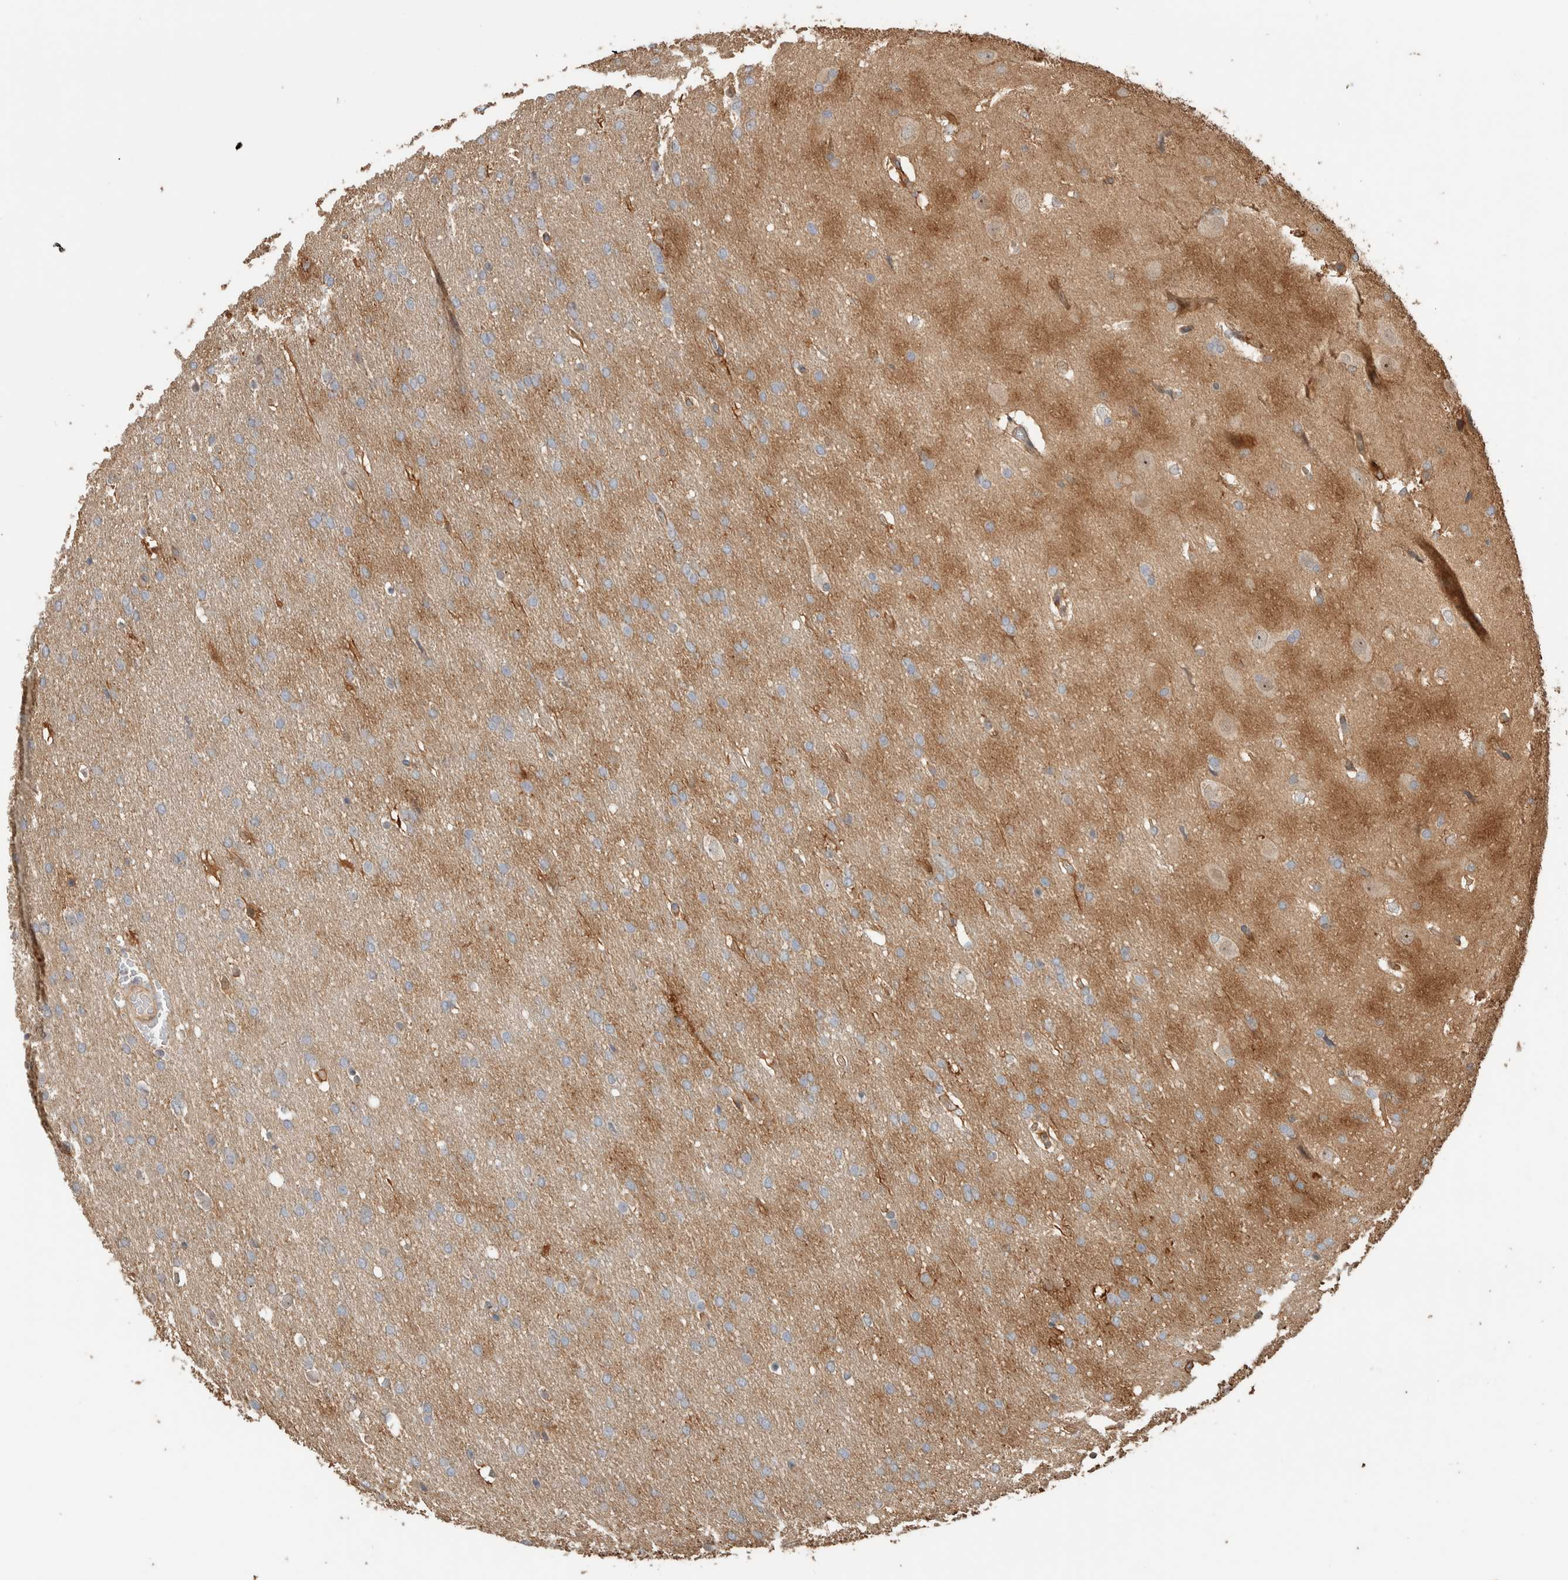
{"staining": {"intensity": "weak", "quantity": "25%-75%", "location": "cytoplasmic/membranous"}, "tissue": "glioma", "cell_type": "Tumor cells", "image_type": "cancer", "snomed": [{"axis": "morphology", "description": "Glioma, malignant, Low grade"}, {"axis": "topography", "description": "Brain"}], "caption": "Protein staining displays weak cytoplasmic/membranous expression in approximately 25%-75% of tumor cells in malignant glioma (low-grade).", "gene": "CNTROB", "patient": {"sex": "female", "age": 37}}